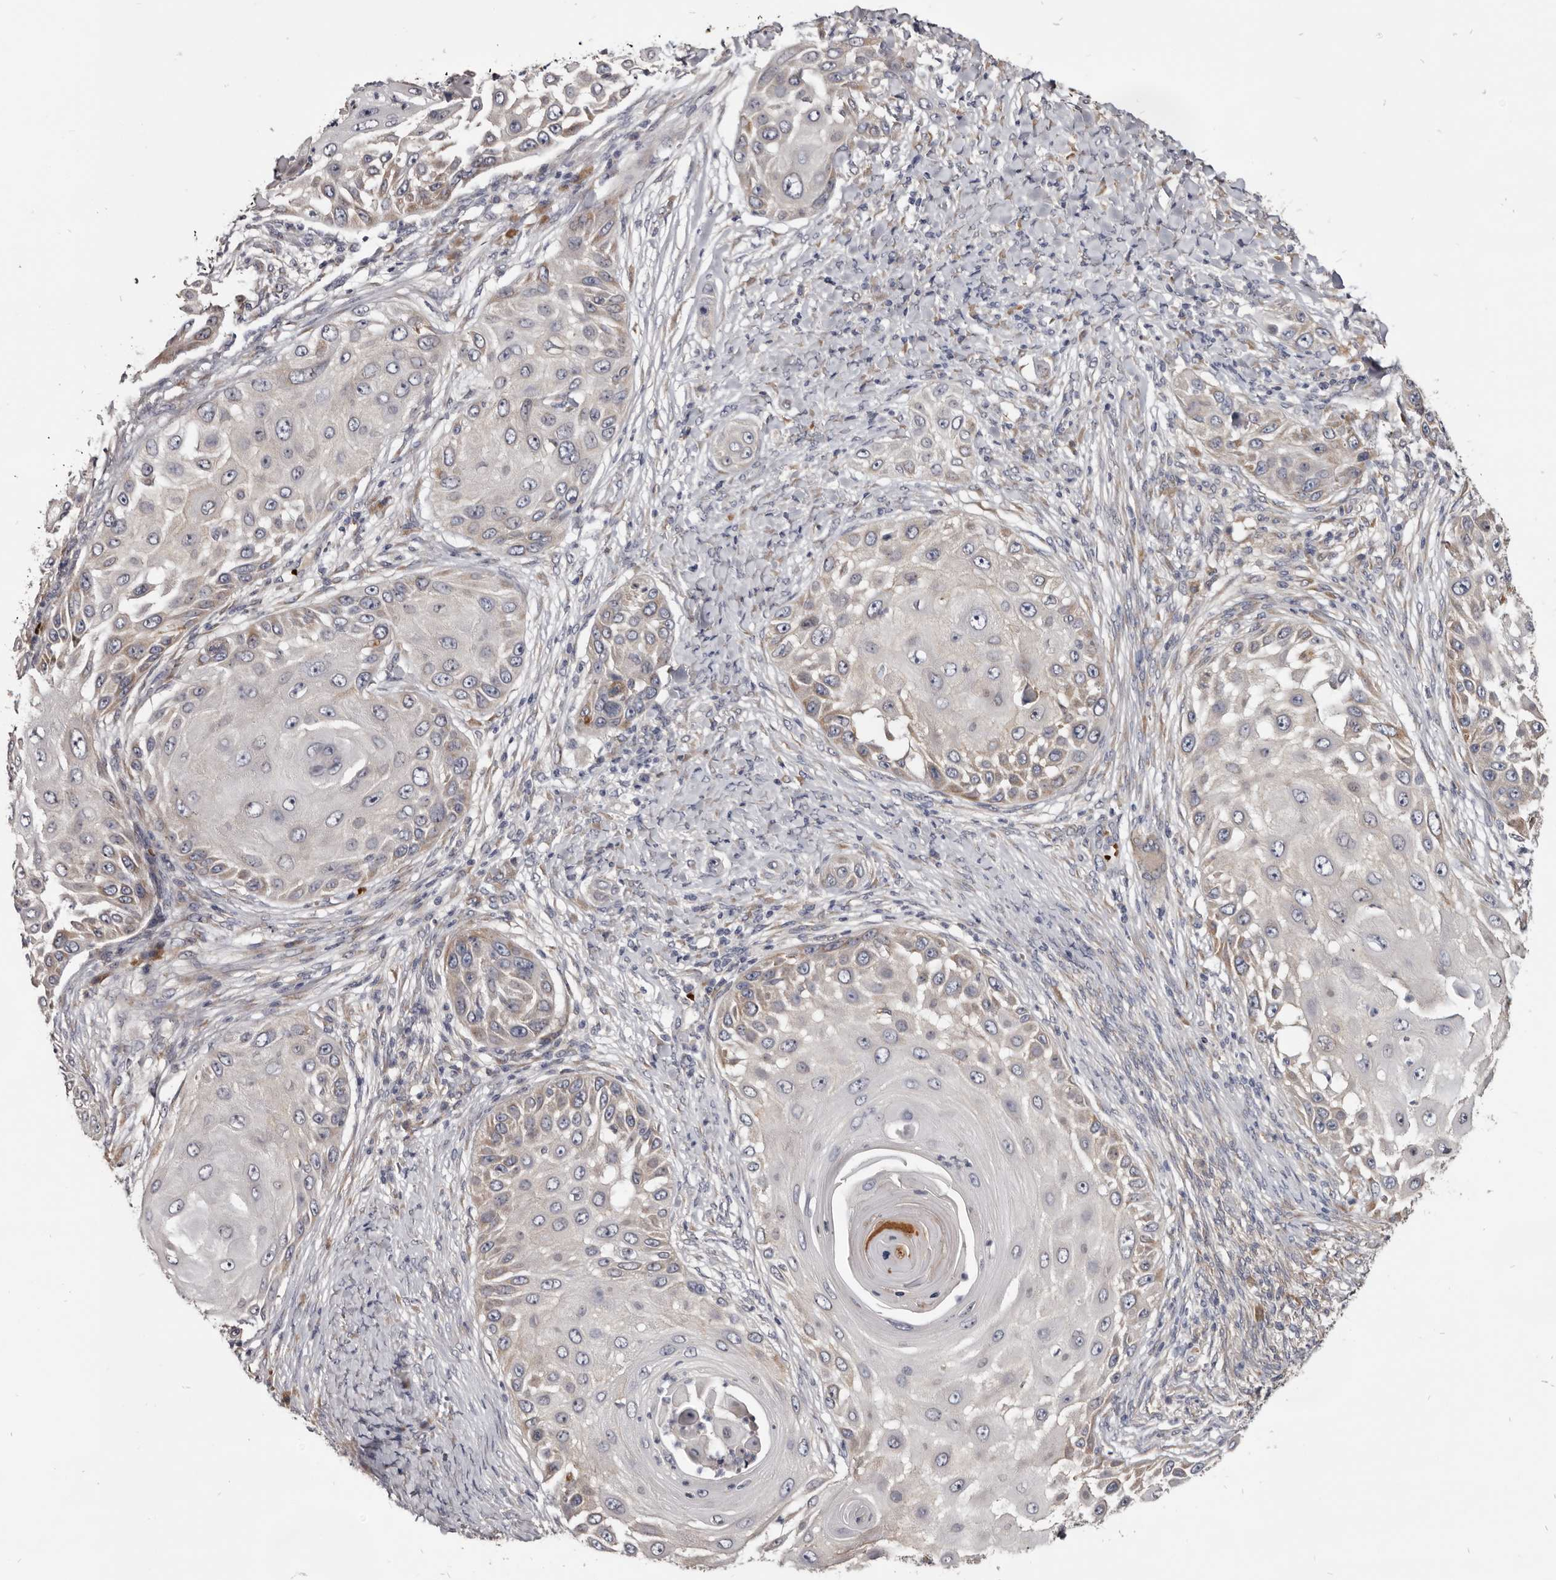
{"staining": {"intensity": "weak", "quantity": "<25%", "location": "cytoplasmic/membranous"}, "tissue": "skin cancer", "cell_type": "Tumor cells", "image_type": "cancer", "snomed": [{"axis": "morphology", "description": "Squamous cell carcinoma, NOS"}, {"axis": "topography", "description": "Skin"}], "caption": "A histopathology image of skin cancer stained for a protein reveals no brown staining in tumor cells.", "gene": "NENF", "patient": {"sex": "female", "age": 44}}